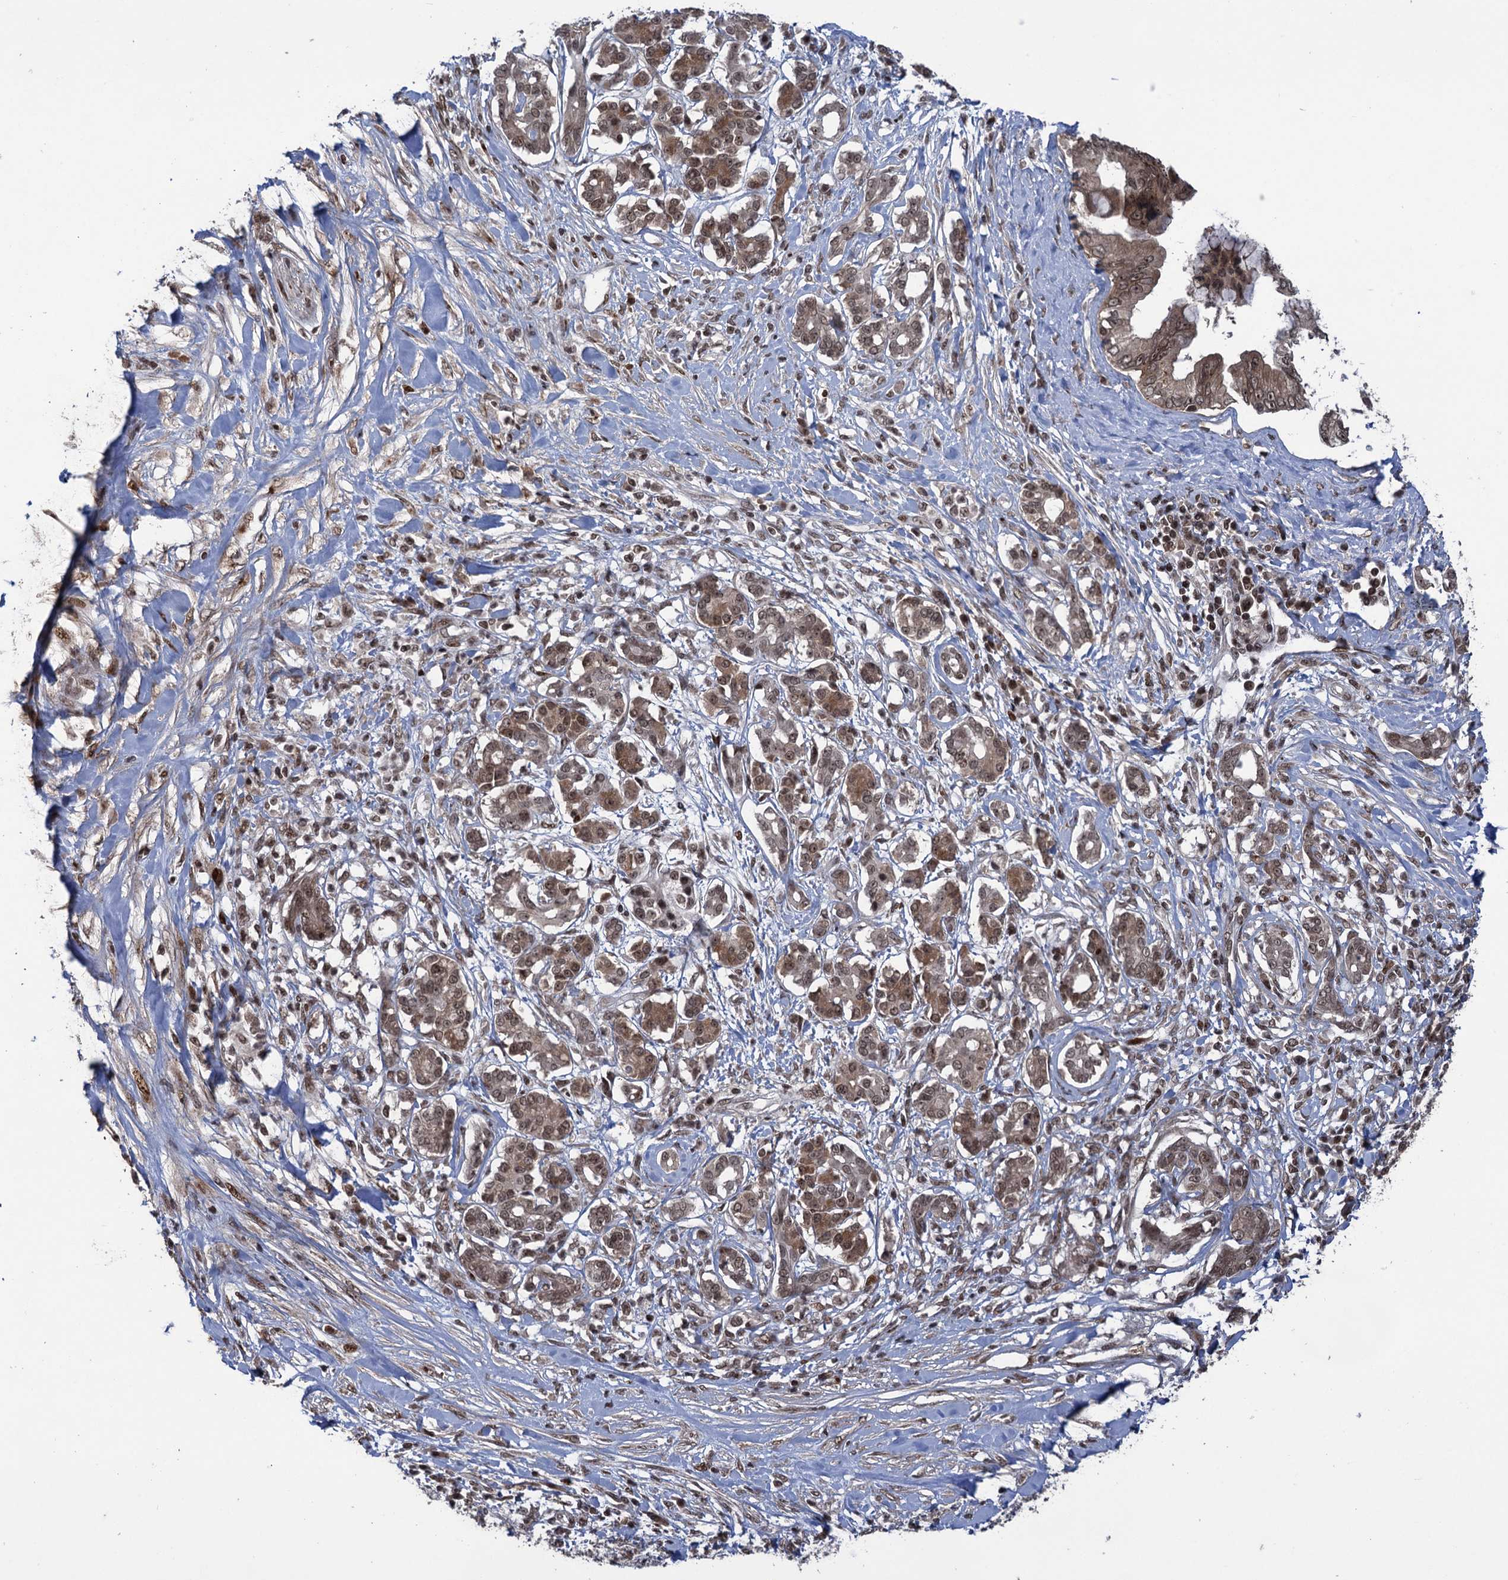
{"staining": {"intensity": "moderate", "quantity": ">75%", "location": "nuclear"}, "tissue": "pancreatic cancer", "cell_type": "Tumor cells", "image_type": "cancer", "snomed": [{"axis": "morphology", "description": "Adenocarcinoma, NOS"}, {"axis": "topography", "description": "Pancreas"}], "caption": "This is an image of IHC staining of adenocarcinoma (pancreatic), which shows moderate staining in the nuclear of tumor cells.", "gene": "ZNF169", "patient": {"sex": "female", "age": 56}}